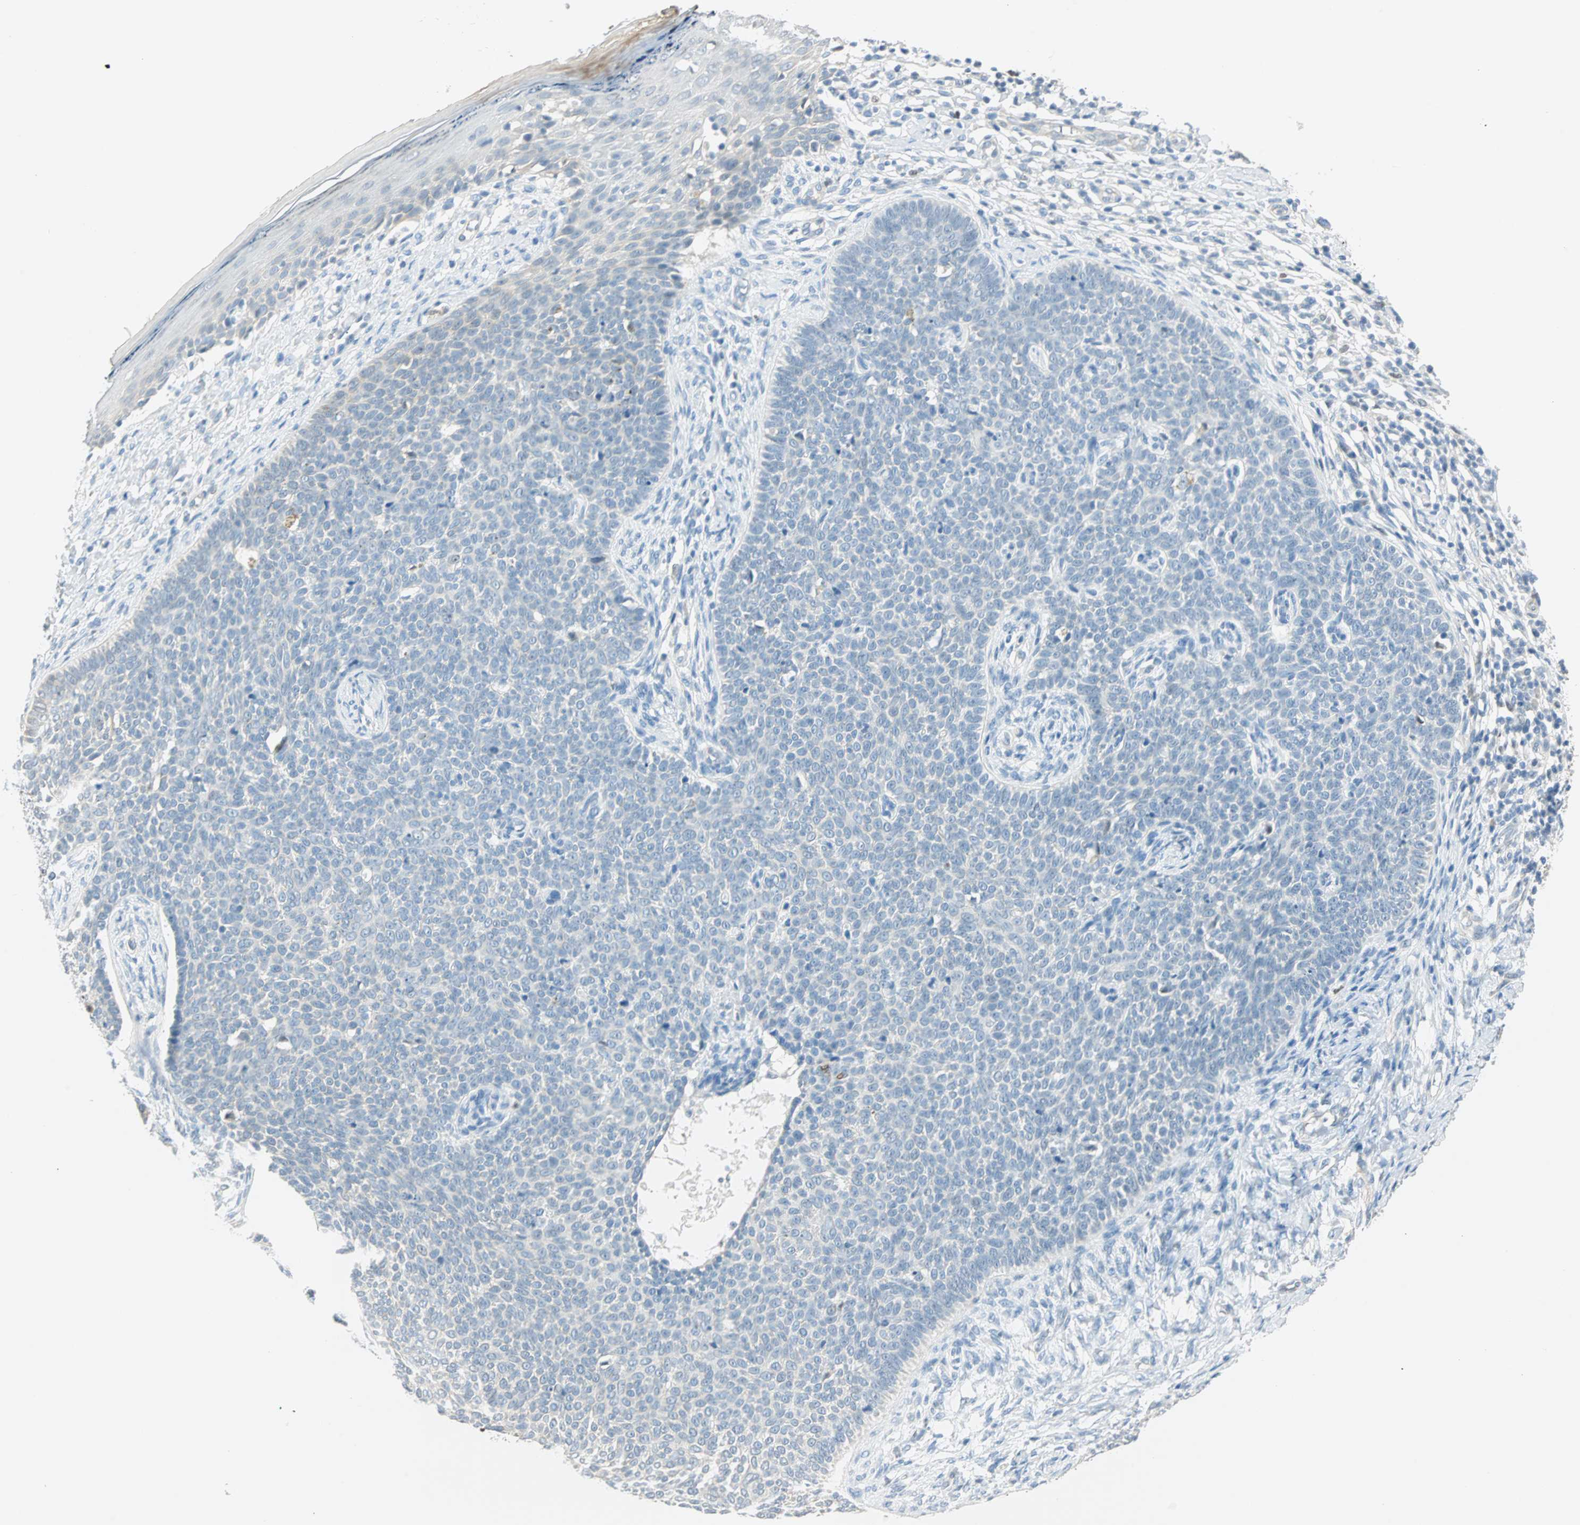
{"staining": {"intensity": "negative", "quantity": "none", "location": "none"}, "tissue": "skin cancer", "cell_type": "Tumor cells", "image_type": "cancer", "snomed": [{"axis": "morphology", "description": "Normal tissue, NOS"}, {"axis": "morphology", "description": "Basal cell carcinoma"}, {"axis": "topography", "description": "Skin"}], "caption": "Tumor cells are negative for brown protein staining in skin basal cell carcinoma.", "gene": "MLLT10", "patient": {"sex": "male", "age": 87}}